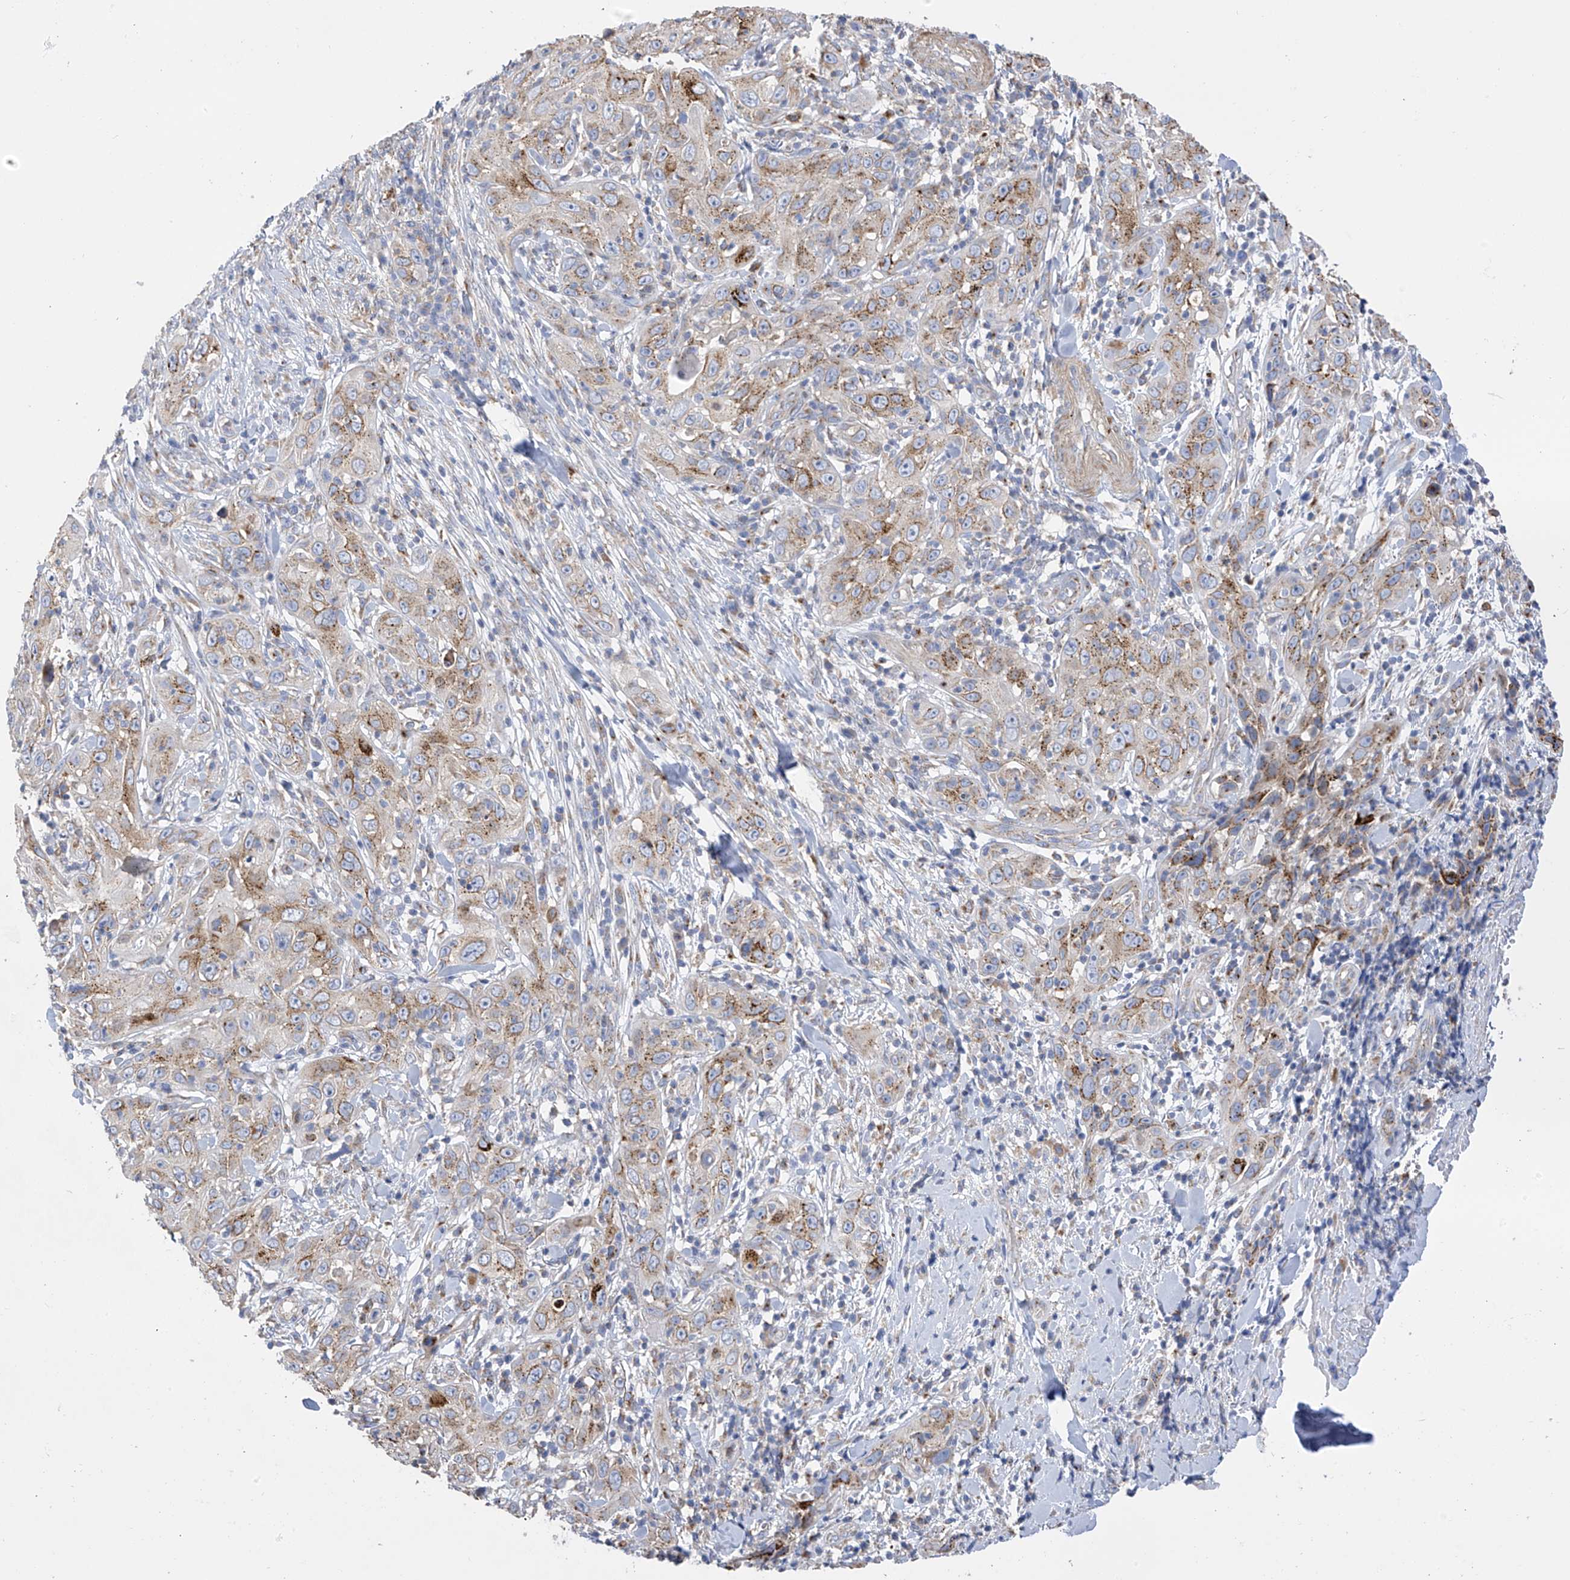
{"staining": {"intensity": "moderate", "quantity": "25%-75%", "location": "cytoplasmic/membranous"}, "tissue": "skin cancer", "cell_type": "Tumor cells", "image_type": "cancer", "snomed": [{"axis": "morphology", "description": "Squamous cell carcinoma, NOS"}, {"axis": "topography", "description": "Skin"}], "caption": "IHC image of skin cancer (squamous cell carcinoma) stained for a protein (brown), which displays medium levels of moderate cytoplasmic/membranous staining in approximately 25%-75% of tumor cells.", "gene": "ITM2B", "patient": {"sex": "female", "age": 88}}